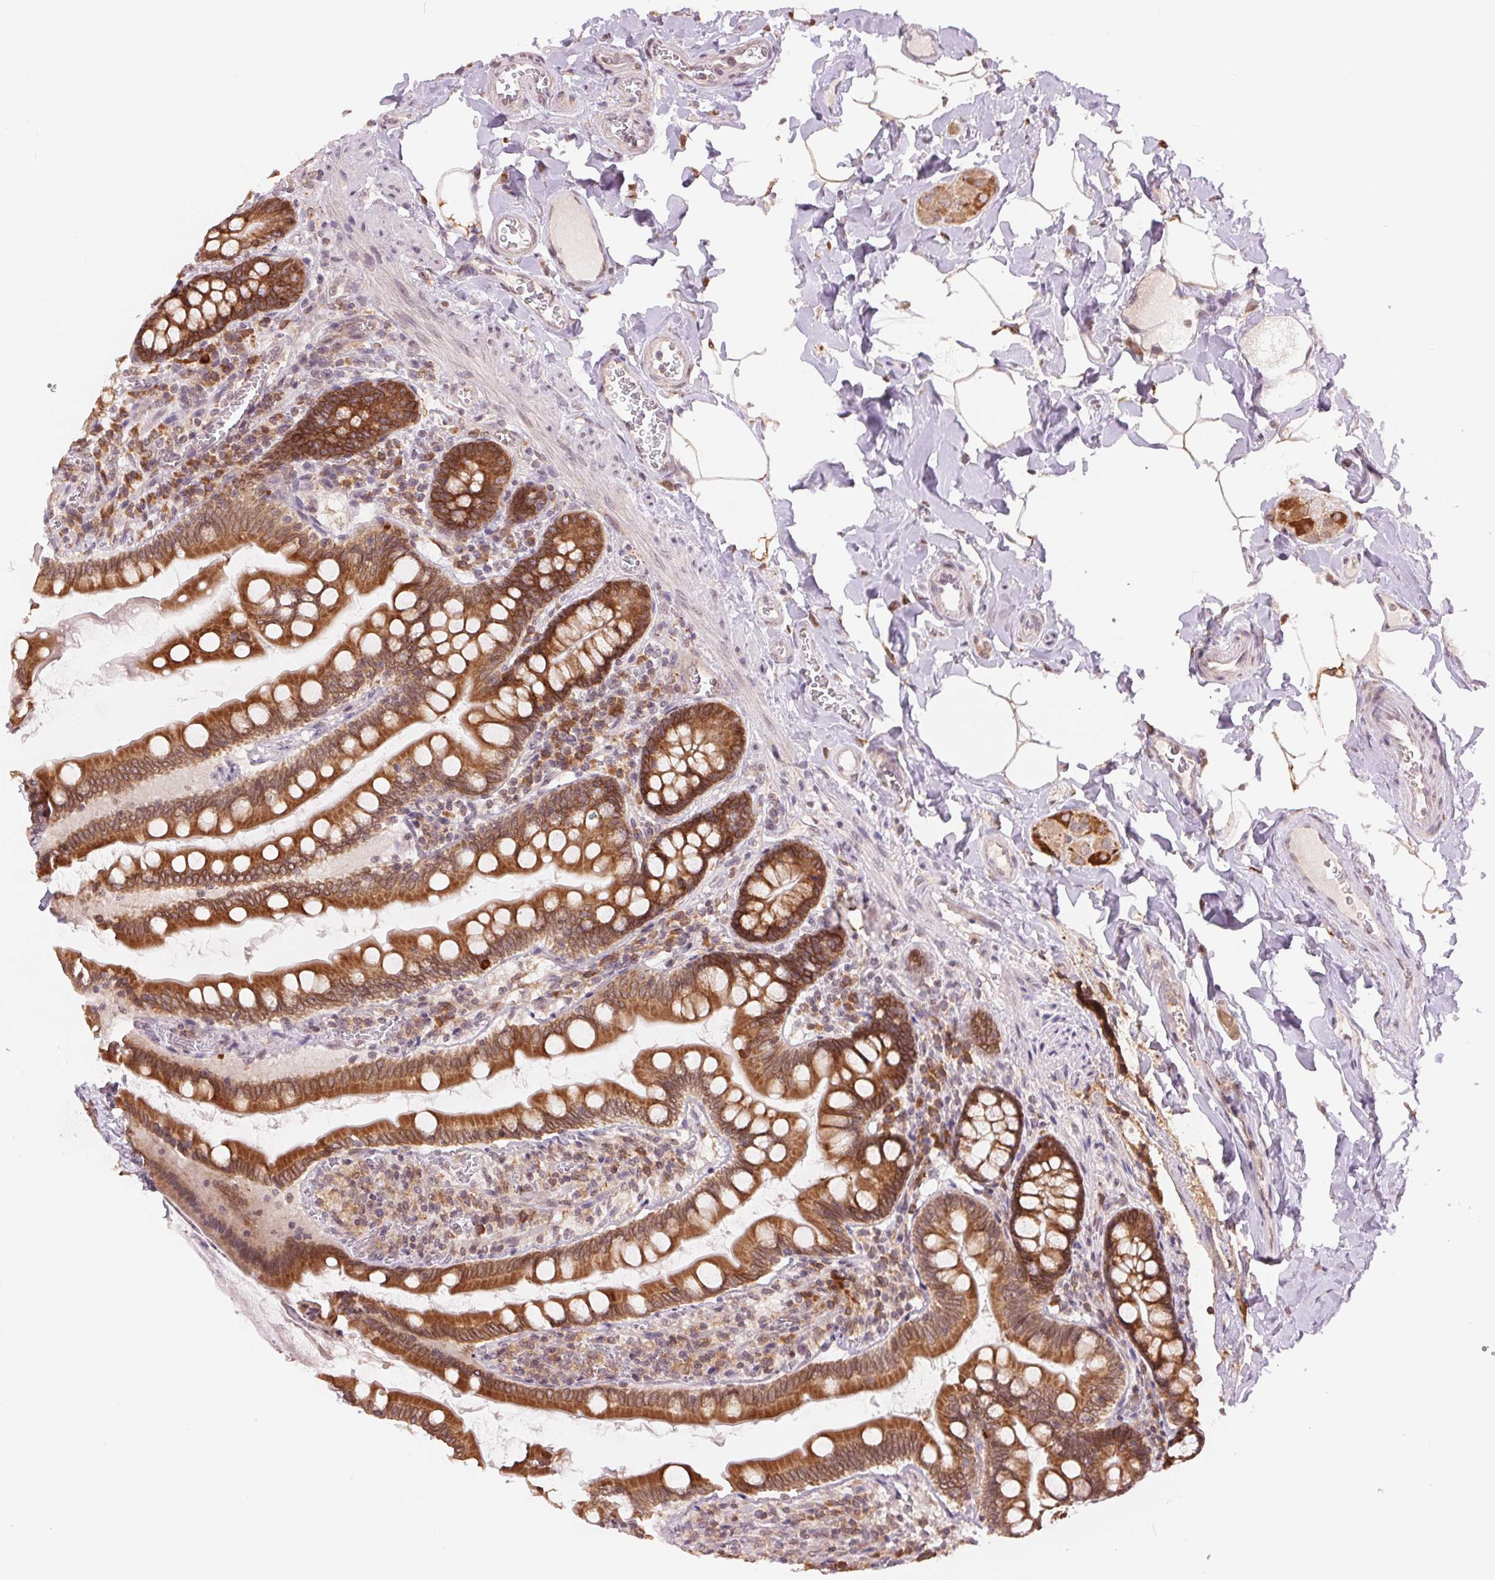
{"staining": {"intensity": "strong", "quantity": ">75%", "location": "cytoplasmic/membranous"}, "tissue": "small intestine", "cell_type": "Glandular cells", "image_type": "normal", "snomed": [{"axis": "morphology", "description": "Normal tissue, NOS"}, {"axis": "topography", "description": "Small intestine"}], "caption": "A high amount of strong cytoplasmic/membranous positivity is present in approximately >75% of glandular cells in benign small intestine.", "gene": "TECR", "patient": {"sex": "female", "age": 56}}